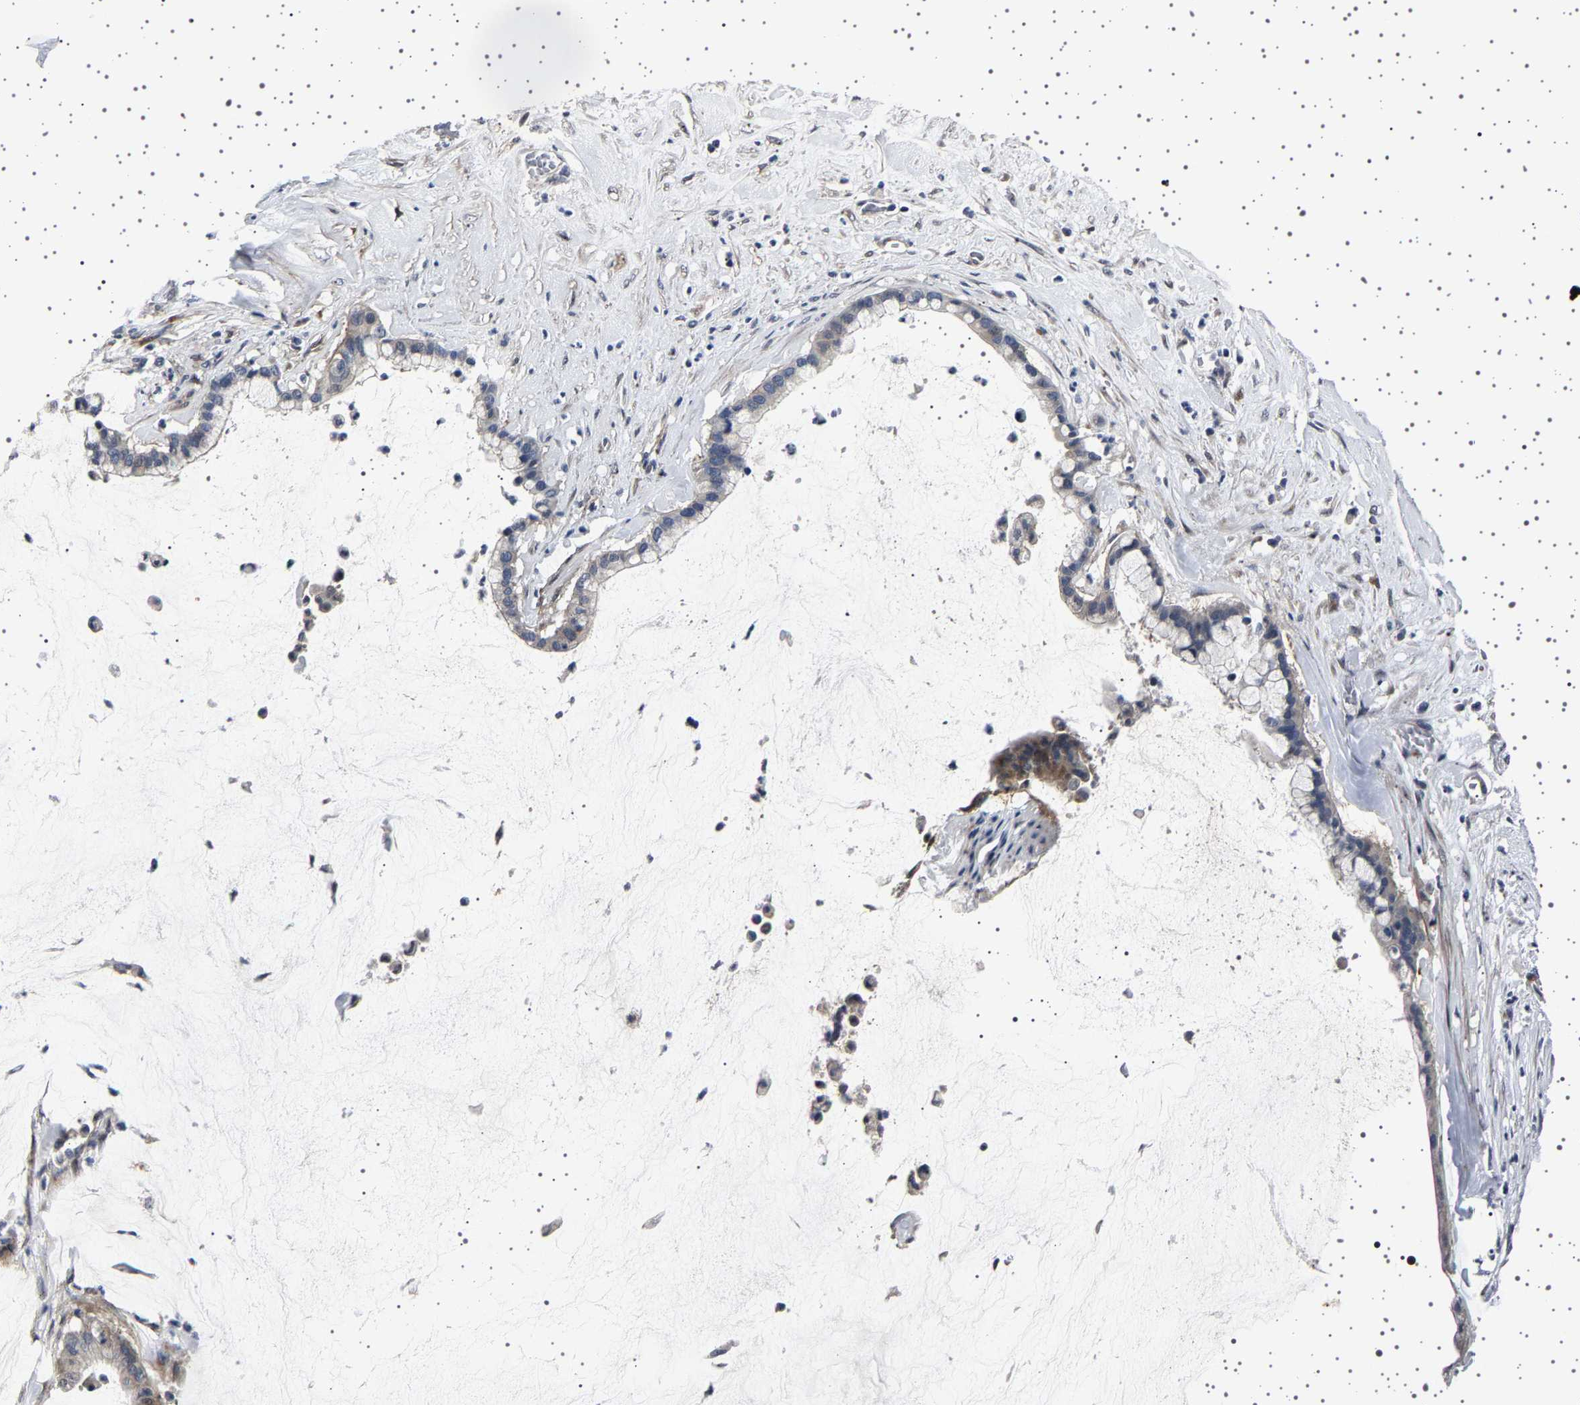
{"staining": {"intensity": "negative", "quantity": "none", "location": "none"}, "tissue": "pancreatic cancer", "cell_type": "Tumor cells", "image_type": "cancer", "snomed": [{"axis": "morphology", "description": "Adenocarcinoma, NOS"}, {"axis": "topography", "description": "Pancreas"}], "caption": "High magnification brightfield microscopy of pancreatic cancer stained with DAB (brown) and counterstained with hematoxylin (blue): tumor cells show no significant expression.", "gene": "PAK5", "patient": {"sex": "male", "age": 41}}